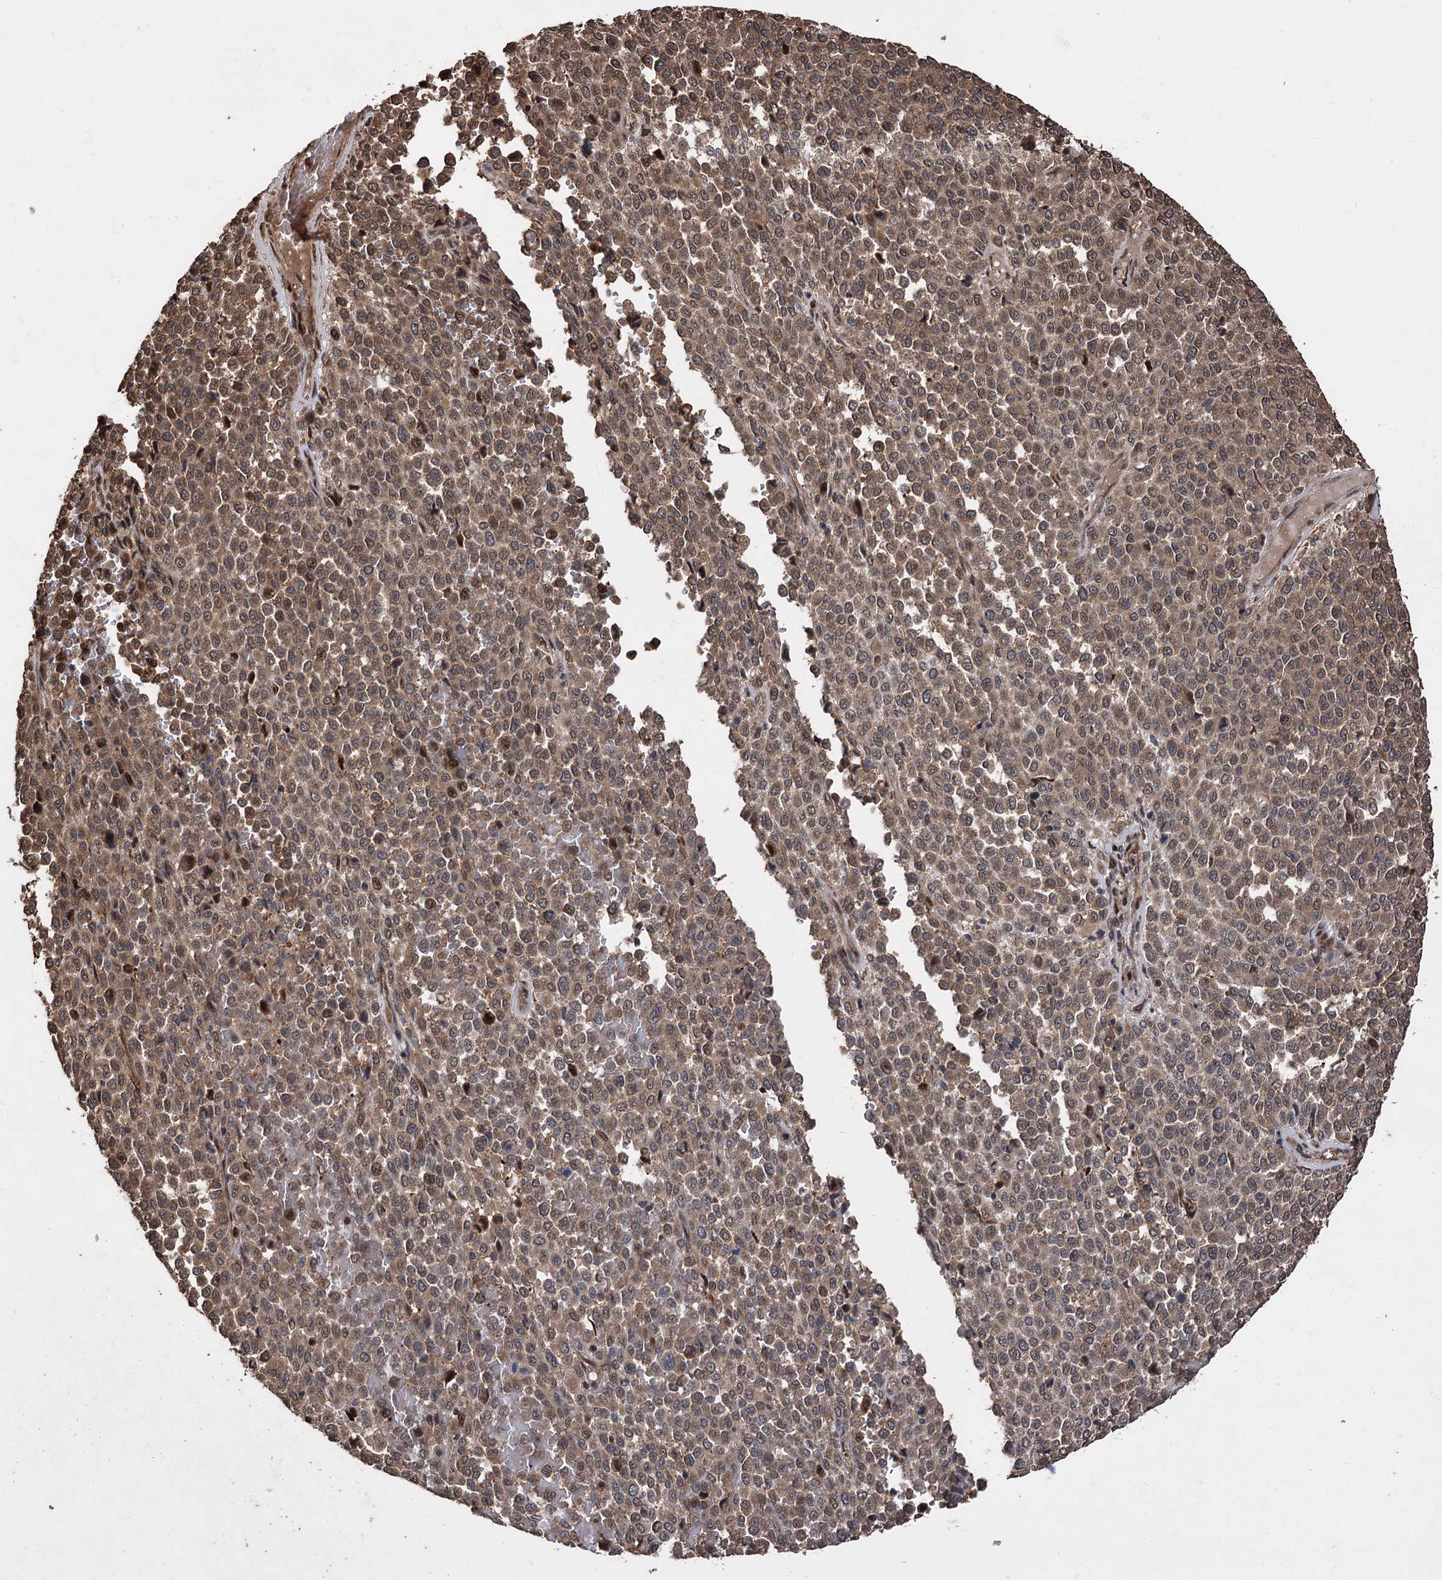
{"staining": {"intensity": "moderate", "quantity": ">75%", "location": "cytoplasmic/membranous"}, "tissue": "melanoma", "cell_type": "Tumor cells", "image_type": "cancer", "snomed": [{"axis": "morphology", "description": "Malignant melanoma, Metastatic site"}, {"axis": "topography", "description": "Pancreas"}], "caption": "Approximately >75% of tumor cells in melanoma display moderate cytoplasmic/membranous protein expression as visualized by brown immunohistochemical staining.", "gene": "RASSF3", "patient": {"sex": "female", "age": 30}}